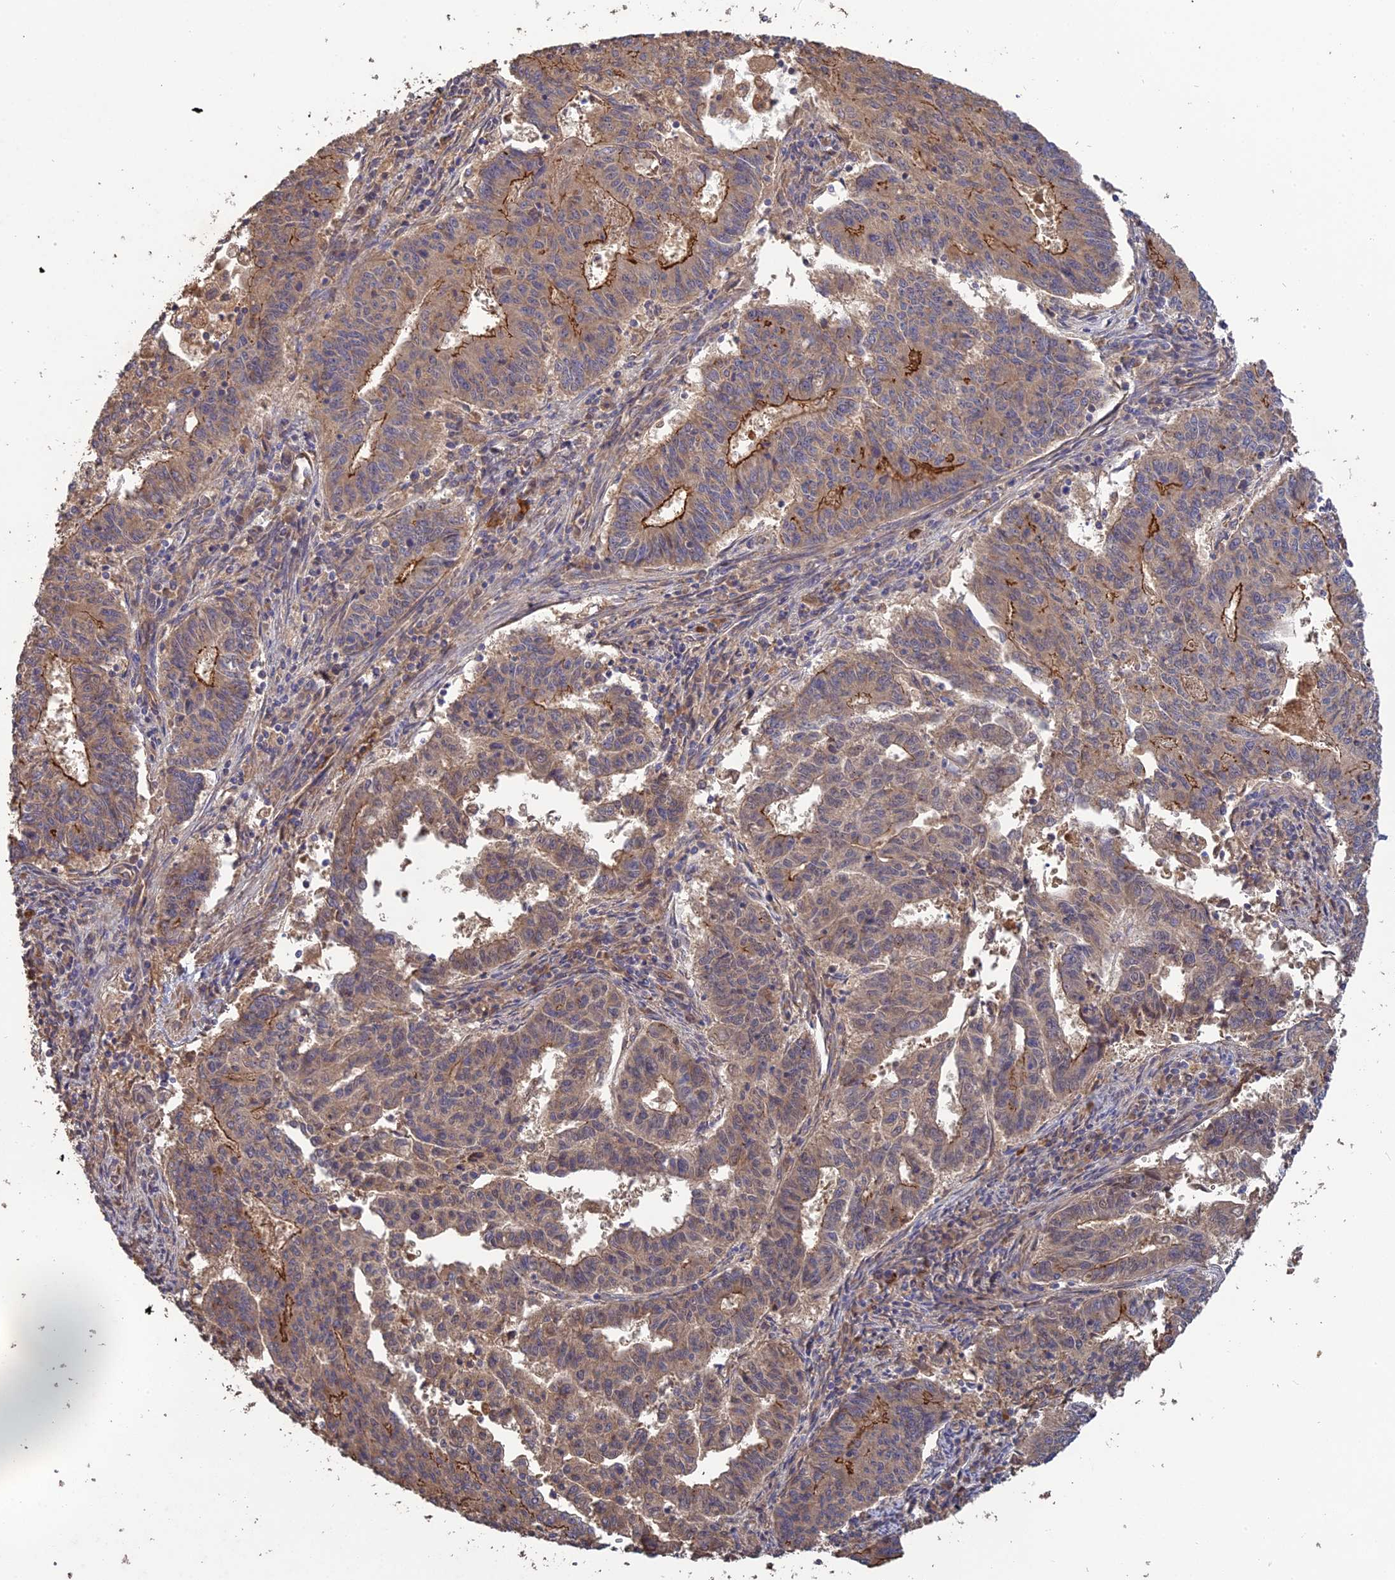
{"staining": {"intensity": "strong", "quantity": "25%-75%", "location": "cytoplasmic/membranous"}, "tissue": "endometrial cancer", "cell_type": "Tumor cells", "image_type": "cancer", "snomed": [{"axis": "morphology", "description": "Adenocarcinoma, NOS"}, {"axis": "topography", "description": "Endometrium"}], "caption": "High-magnification brightfield microscopy of endometrial cancer (adenocarcinoma) stained with DAB (brown) and counterstained with hematoxylin (blue). tumor cells exhibit strong cytoplasmic/membranous staining is seen in about25%-75% of cells.", "gene": "ARHGAP40", "patient": {"sex": "female", "age": 59}}